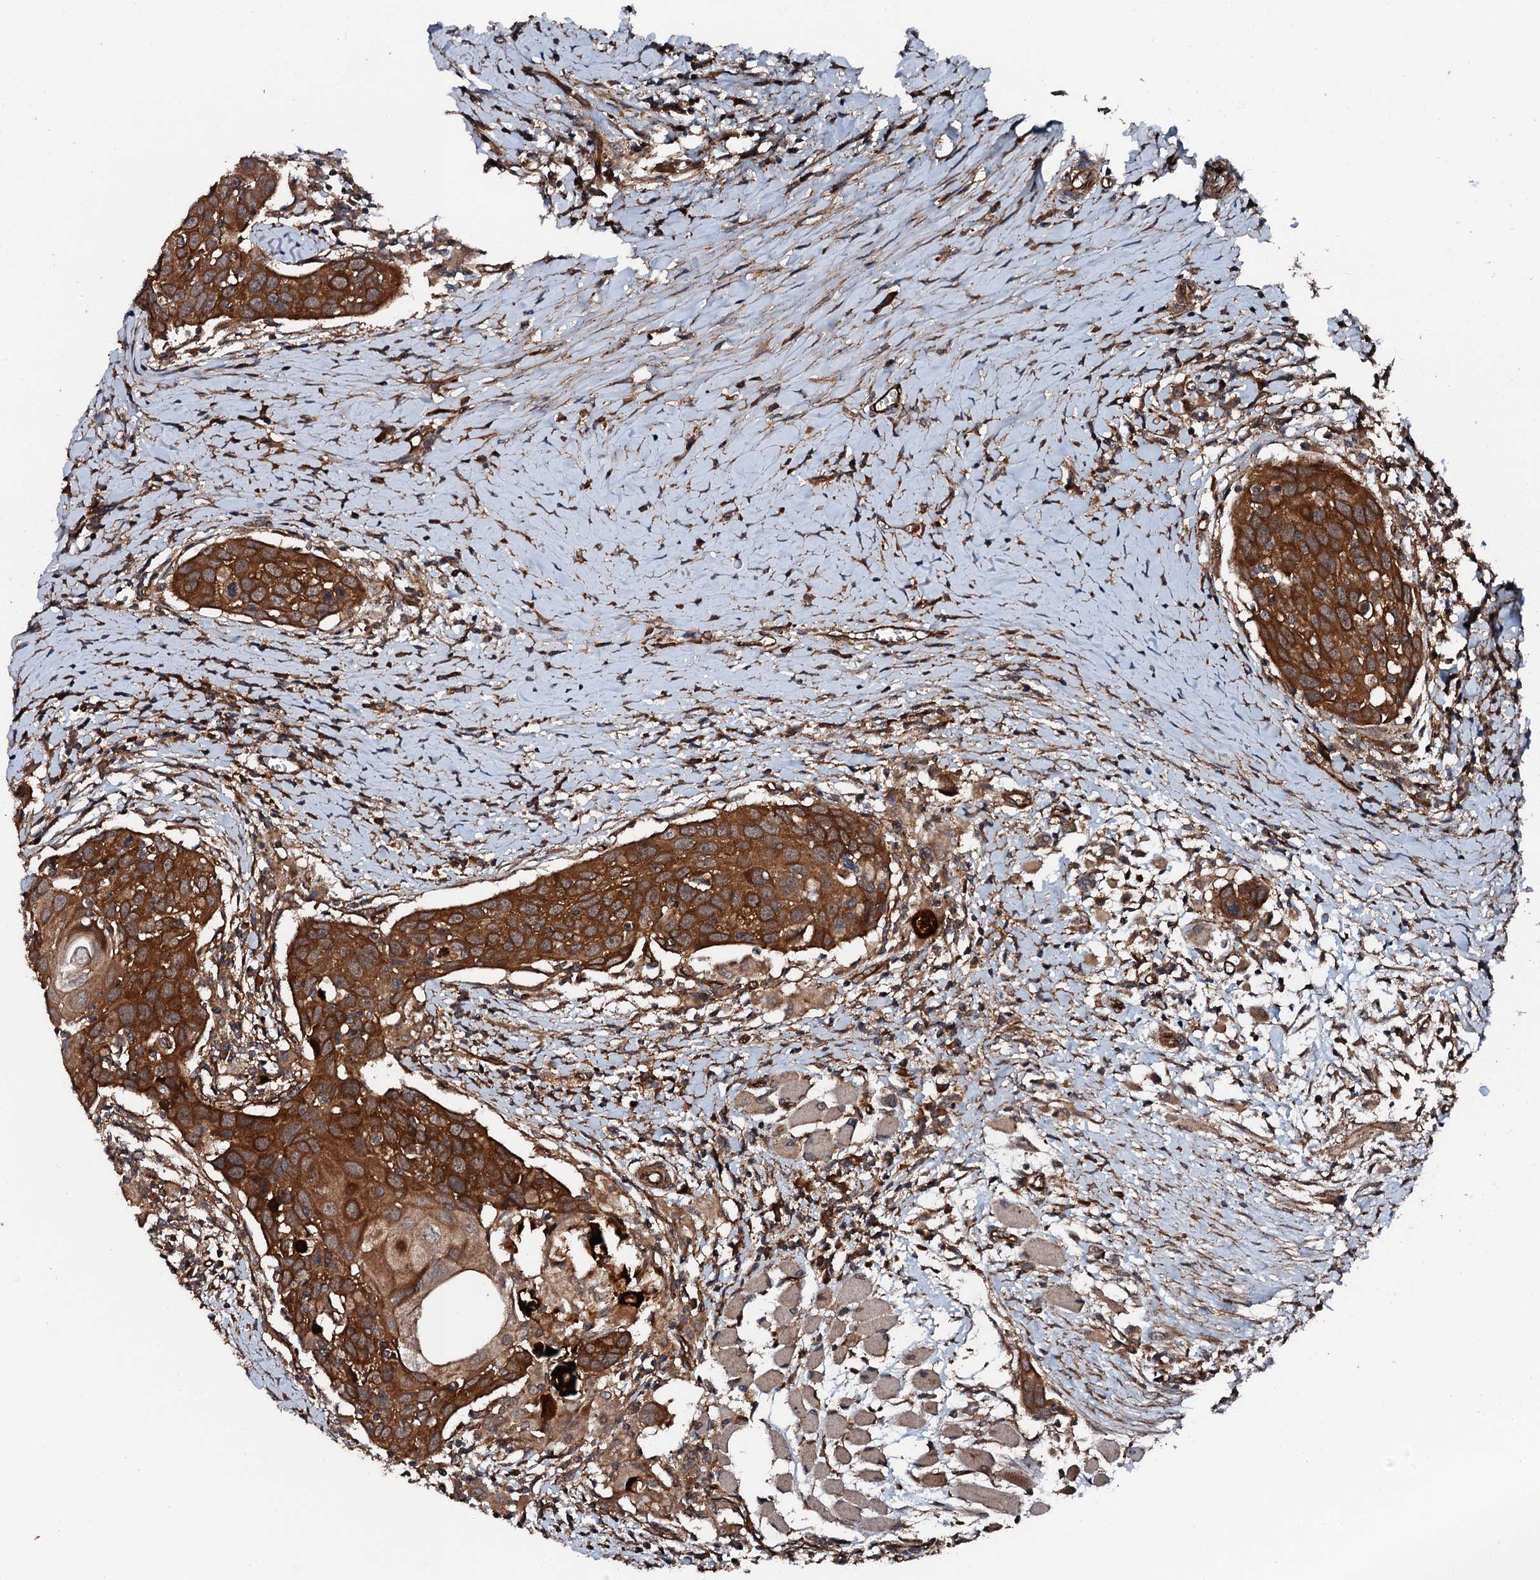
{"staining": {"intensity": "strong", "quantity": ">75%", "location": "cytoplasmic/membranous"}, "tissue": "head and neck cancer", "cell_type": "Tumor cells", "image_type": "cancer", "snomed": [{"axis": "morphology", "description": "Squamous cell carcinoma, NOS"}, {"axis": "topography", "description": "Oral tissue"}, {"axis": "topography", "description": "Head-Neck"}], "caption": "Head and neck cancer (squamous cell carcinoma) tissue shows strong cytoplasmic/membranous expression in about >75% of tumor cells, visualized by immunohistochemistry.", "gene": "FLYWCH1", "patient": {"sex": "female", "age": 50}}